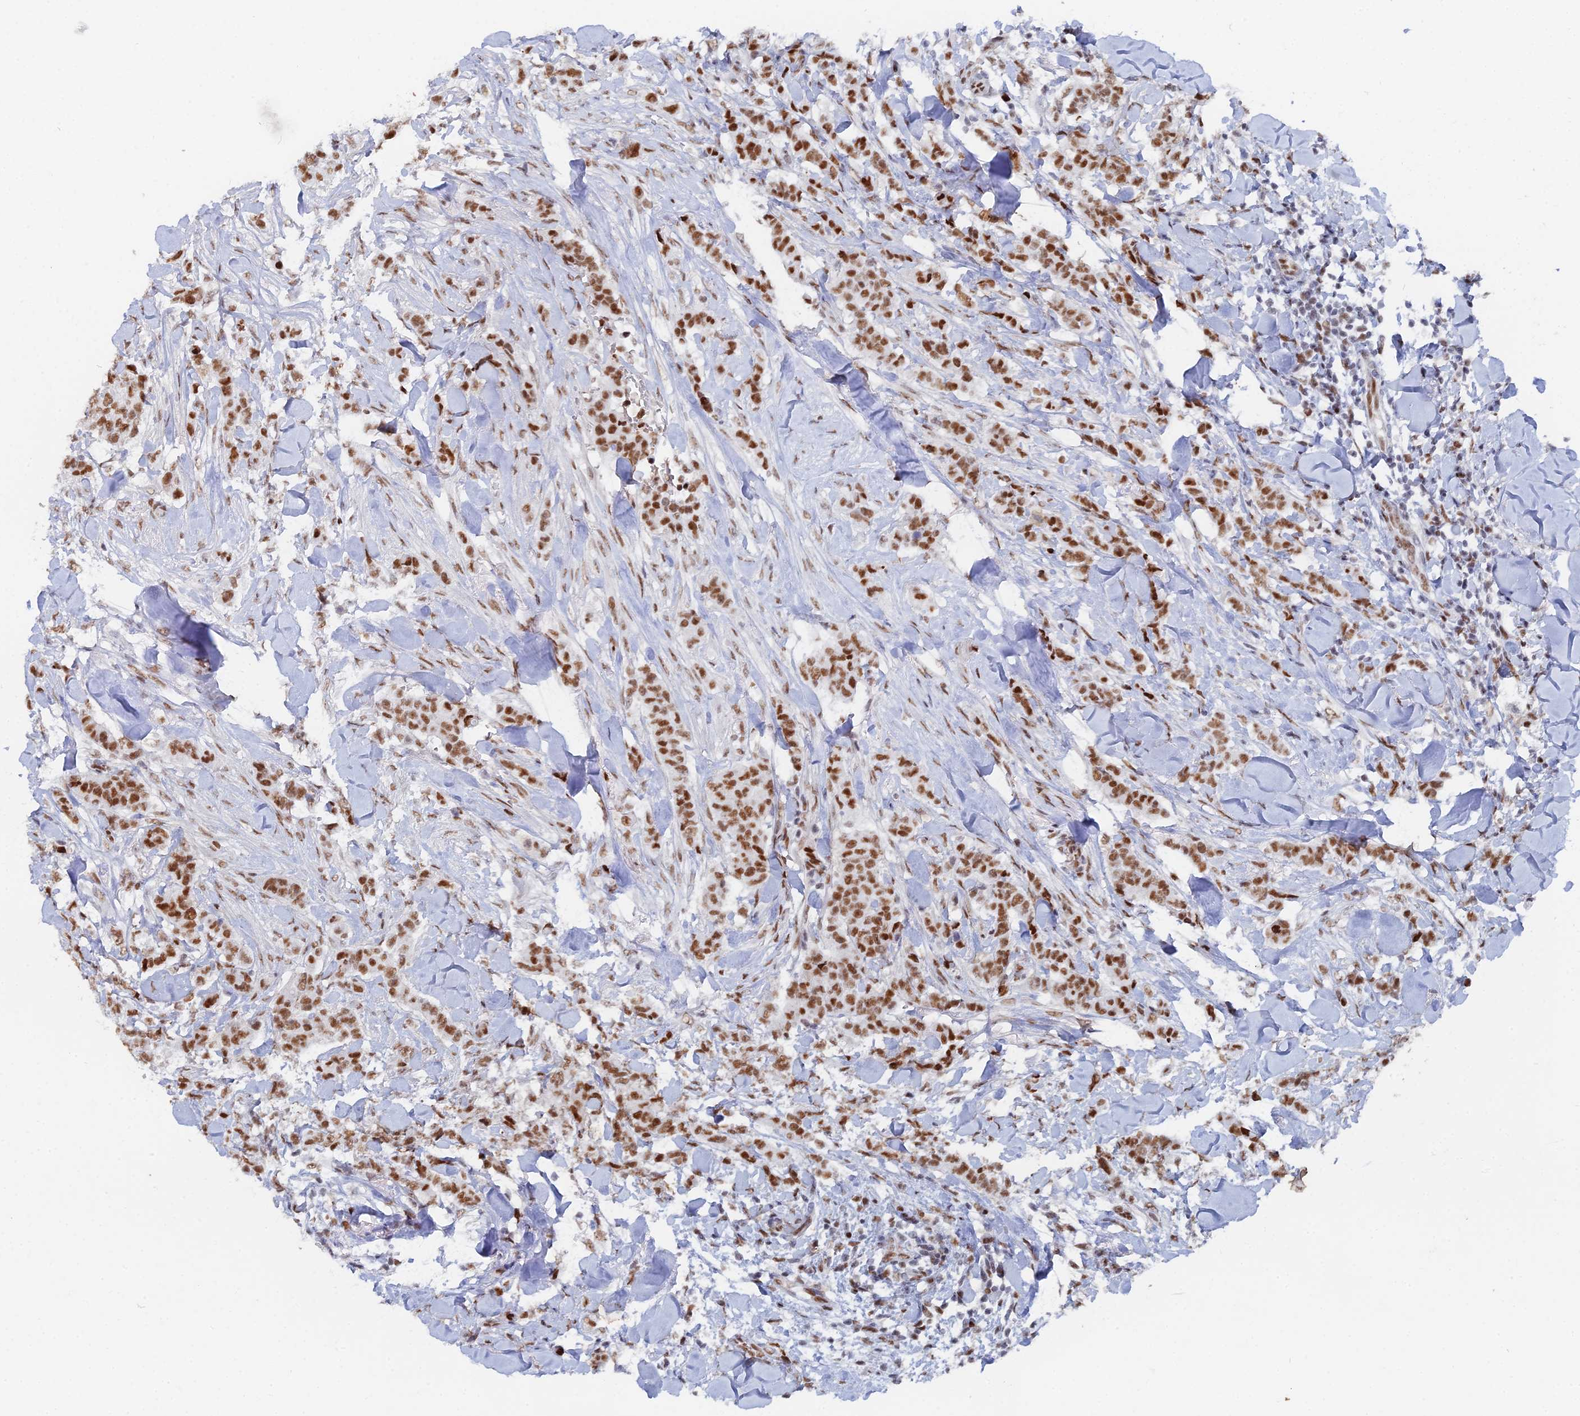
{"staining": {"intensity": "strong", "quantity": ">75%", "location": "nuclear"}, "tissue": "breast cancer", "cell_type": "Tumor cells", "image_type": "cancer", "snomed": [{"axis": "morphology", "description": "Duct carcinoma"}, {"axis": "topography", "description": "Breast"}], "caption": "Immunohistochemical staining of human breast cancer reveals high levels of strong nuclear protein expression in about >75% of tumor cells. The staining was performed using DAB to visualize the protein expression in brown, while the nuclei were stained in blue with hematoxylin (Magnification: 20x).", "gene": "GSC2", "patient": {"sex": "female", "age": 40}}